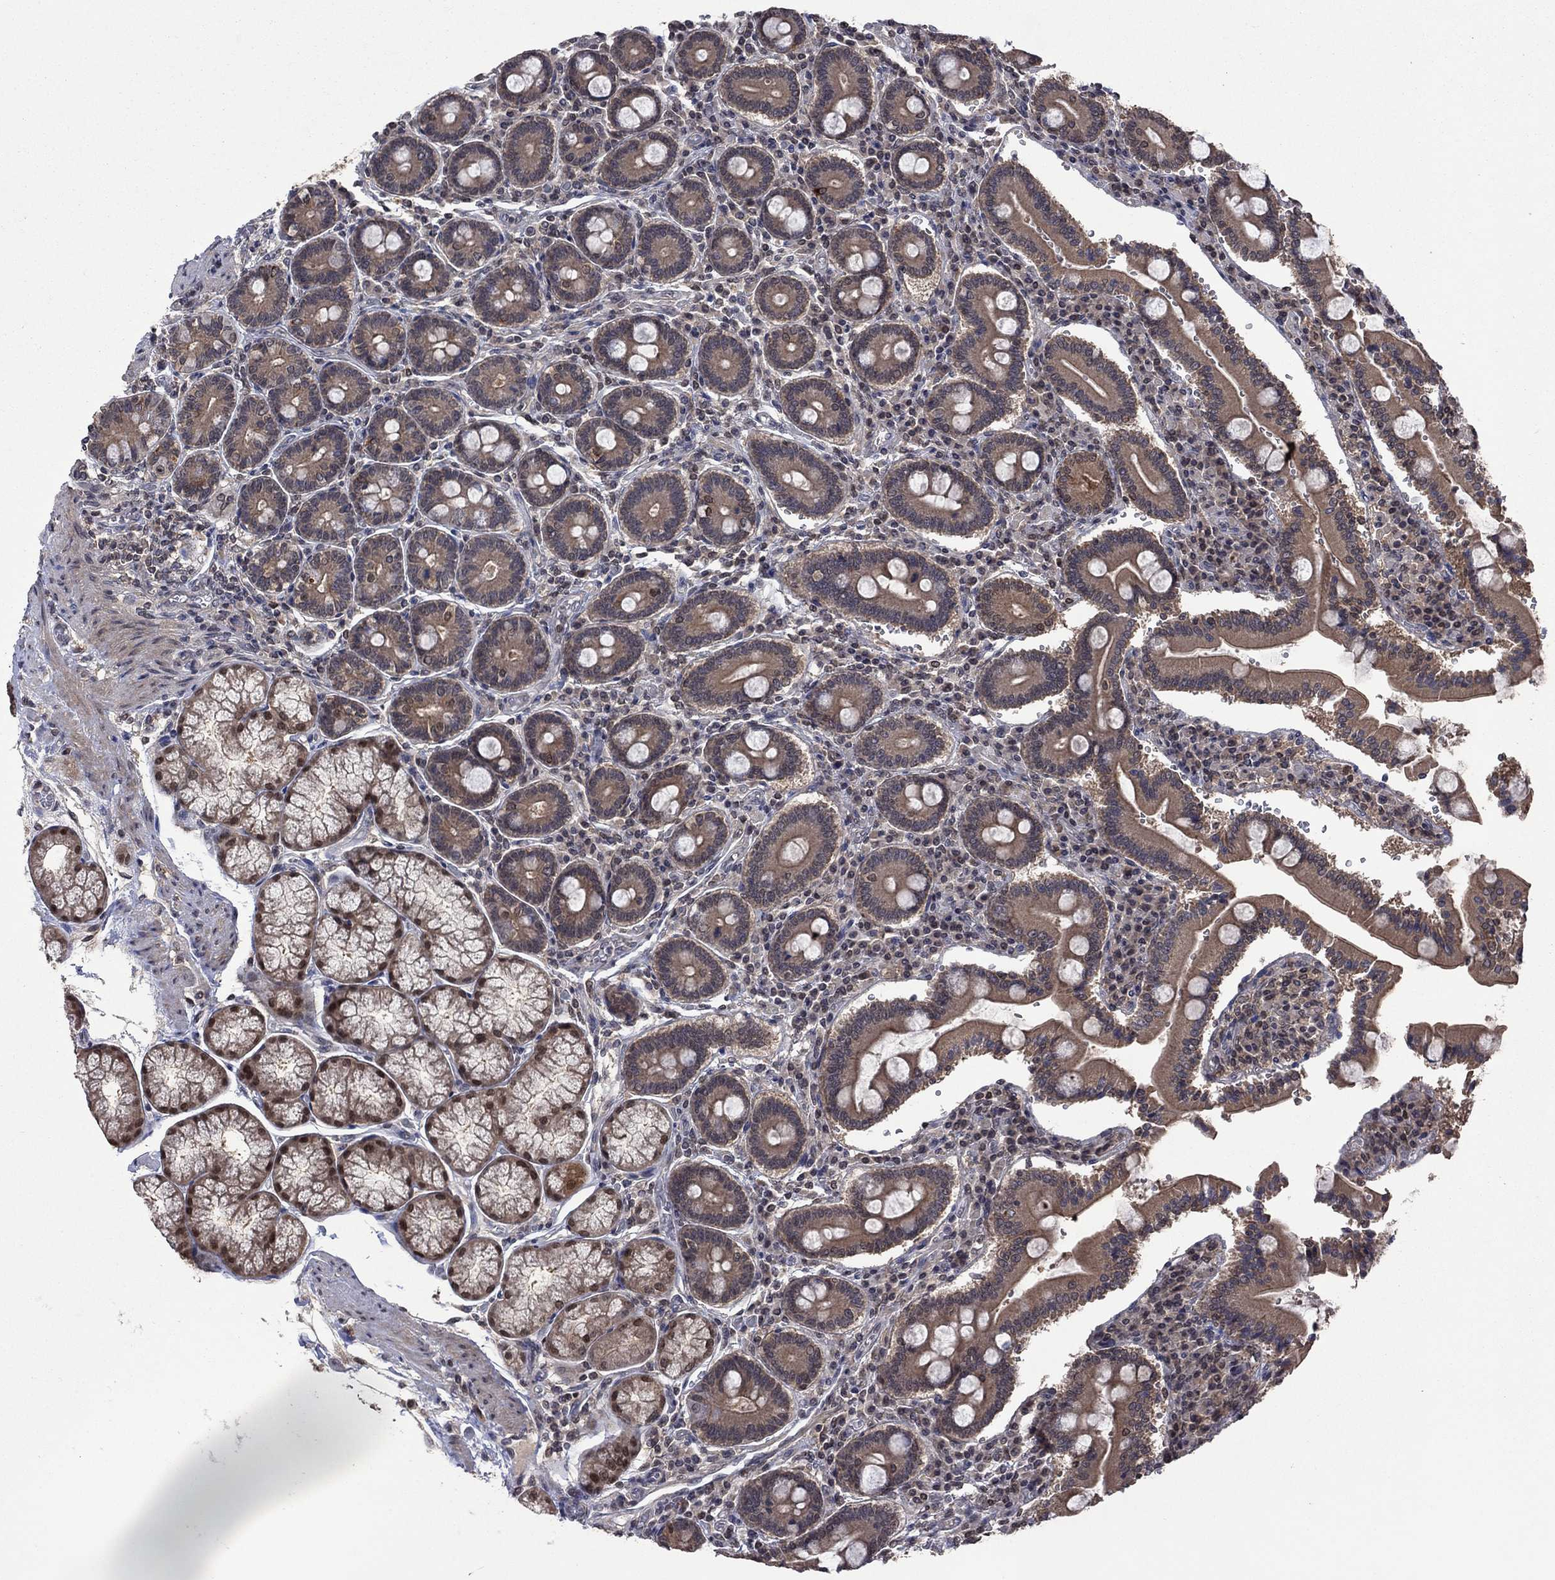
{"staining": {"intensity": "moderate", "quantity": ">75%", "location": "cytoplasmic/membranous"}, "tissue": "duodenum", "cell_type": "Glandular cells", "image_type": "normal", "snomed": [{"axis": "morphology", "description": "Normal tissue, NOS"}, {"axis": "topography", "description": "Duodenum"}], "caption": "About >75% of glandular cells in unremarkable human duodenum reveal moderate cytoplasmic/membranous protein staining as visualized by brown immunohistochemical staining.", "gene": "IAH1", "patient": {"sex": "female", "age": 62}}